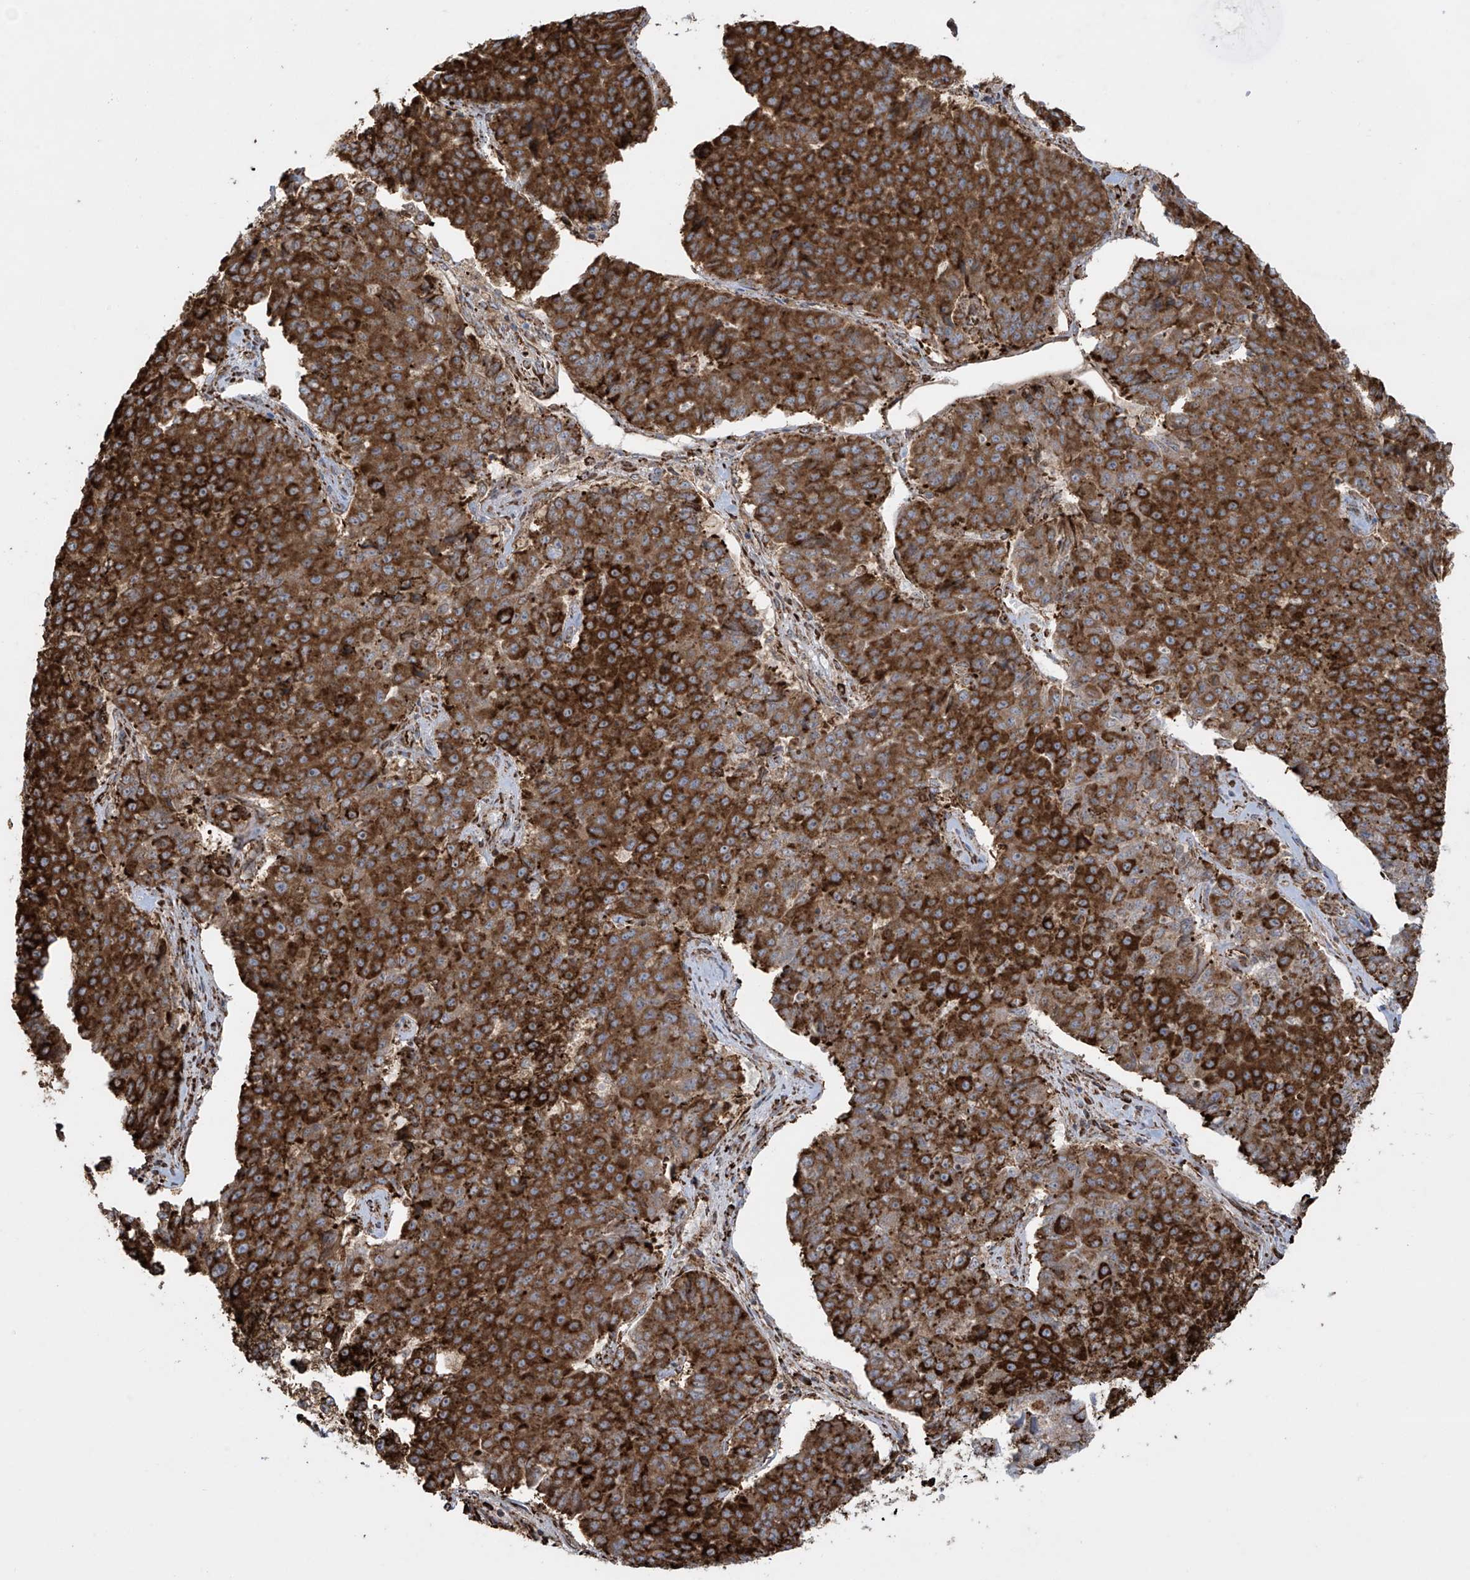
{"staining": {"intensity": "strong", "quantity": ">75%", "location": "cytoplasmic/membranous"}, "tissue": "pancreatic cancer", "cell_type": "Tumor cells", "image_type": "cancer", "snomed": [{"axis": "morphology", "description": "Adenocarcinoma, NOS"}, {"axis": "topography", "description": "Pancreas"}], "caption": "Immunohistochemical staining of pancreatic cancer reveals high levels of strong cytoplasmic/membranous staining in about >75% of tumor cells.", "gene": "MX1", "patient": {"sex": "male", "age": 50}}